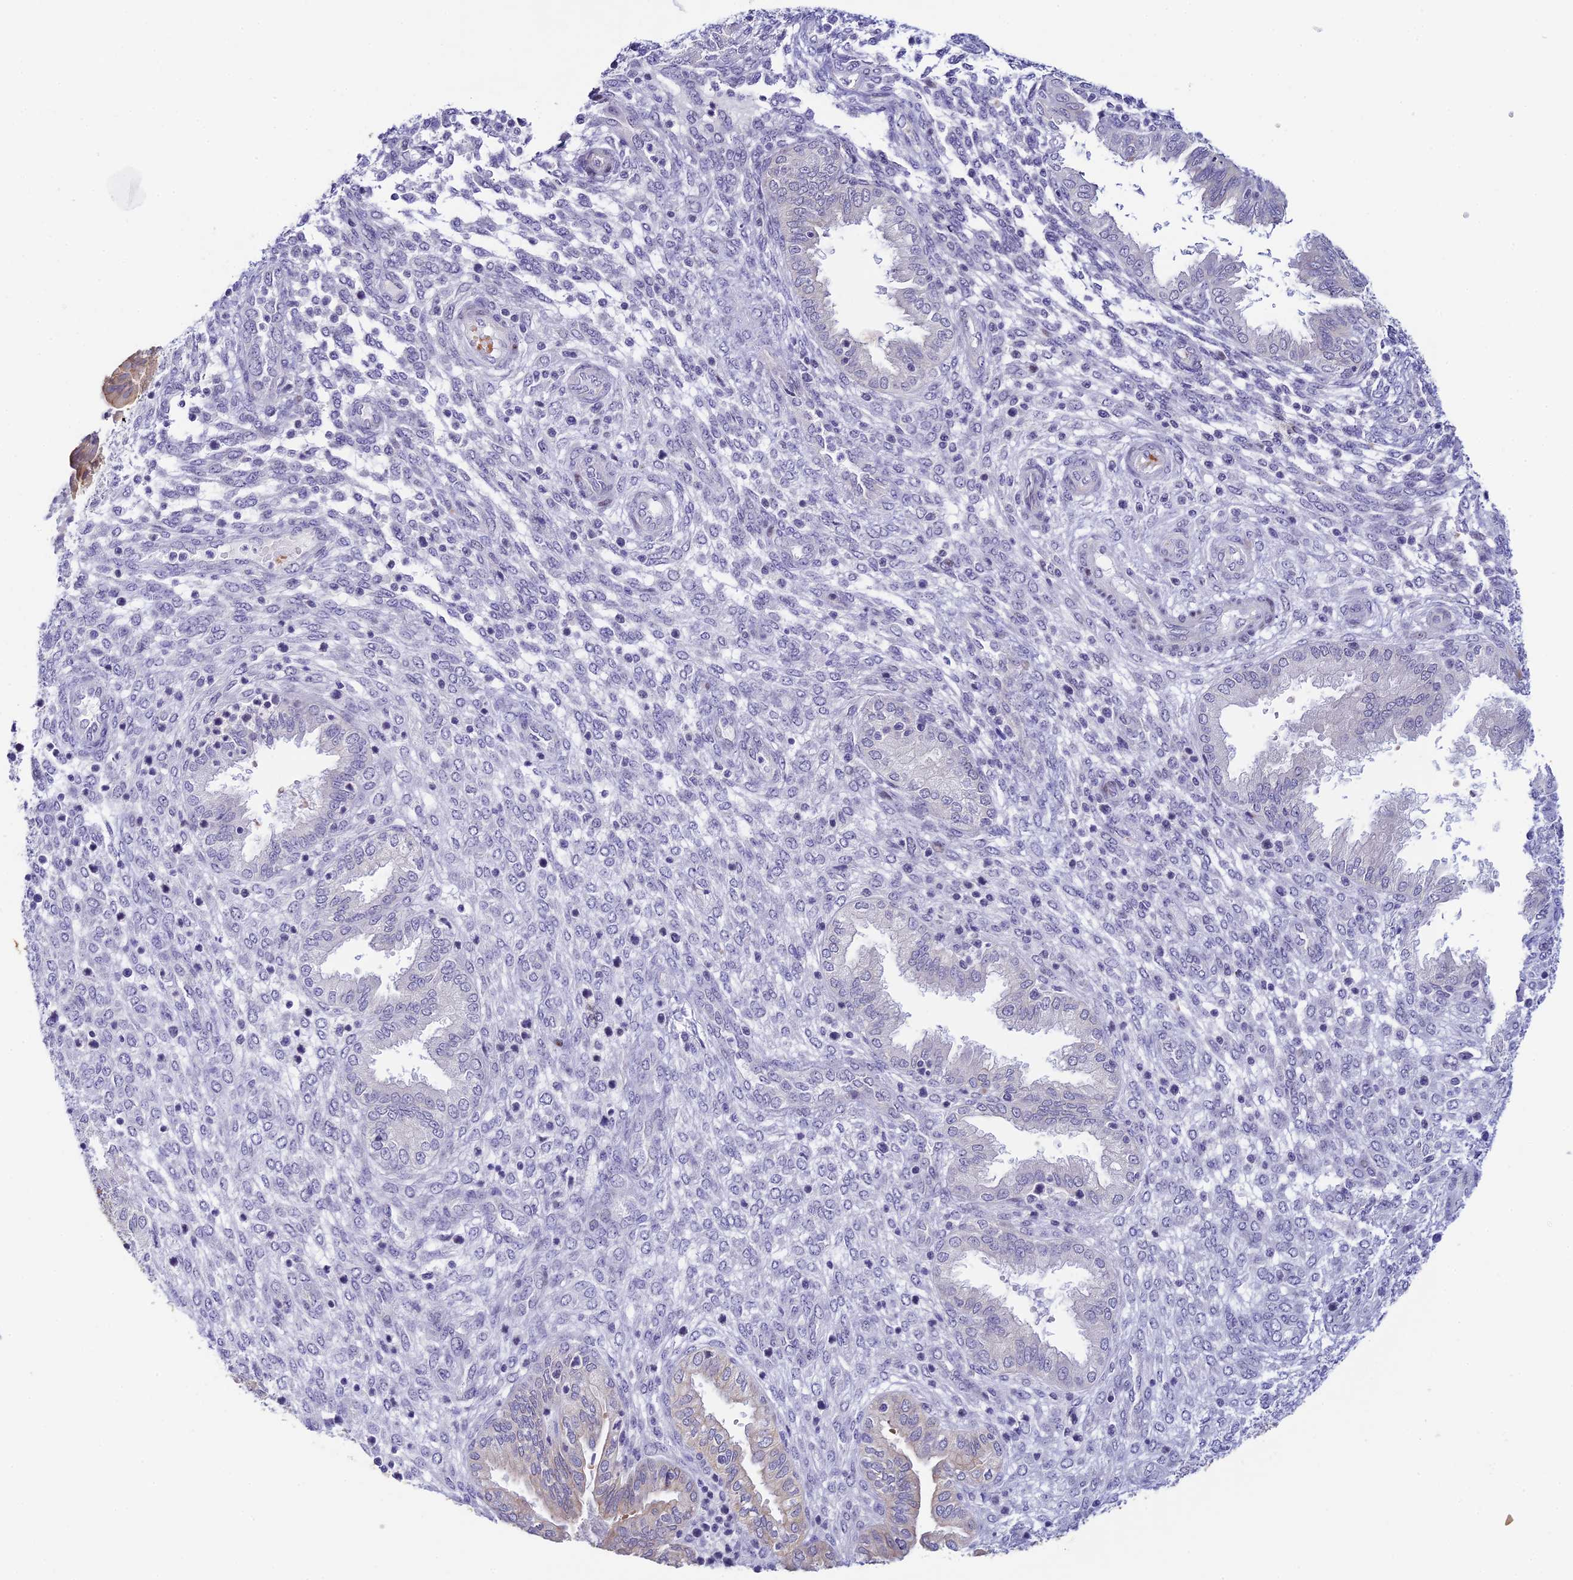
{"staining": {"intensity": "negative", "quantity": "none", "location": "none"}, "tissue": "endometrium", "cell_type": "Cells in endometrial stroma", "image_type": "normal", "snomed": [{"axis": "morphology", "description": "Normal tissue, NOS"}, {"axis": "topography", "description": "Endometrium"}], "caption": "Immunohistochemistry image of unremarkable human endometrium stained for a protein (brown), which reveals no positivity in cells in endometrial stroma. (DAB immunohistochemistry visualized using brightfield microscopy, high magnification).", "gene": "RASGEF1B", "patient": {"sex": "female", "age": 33}}